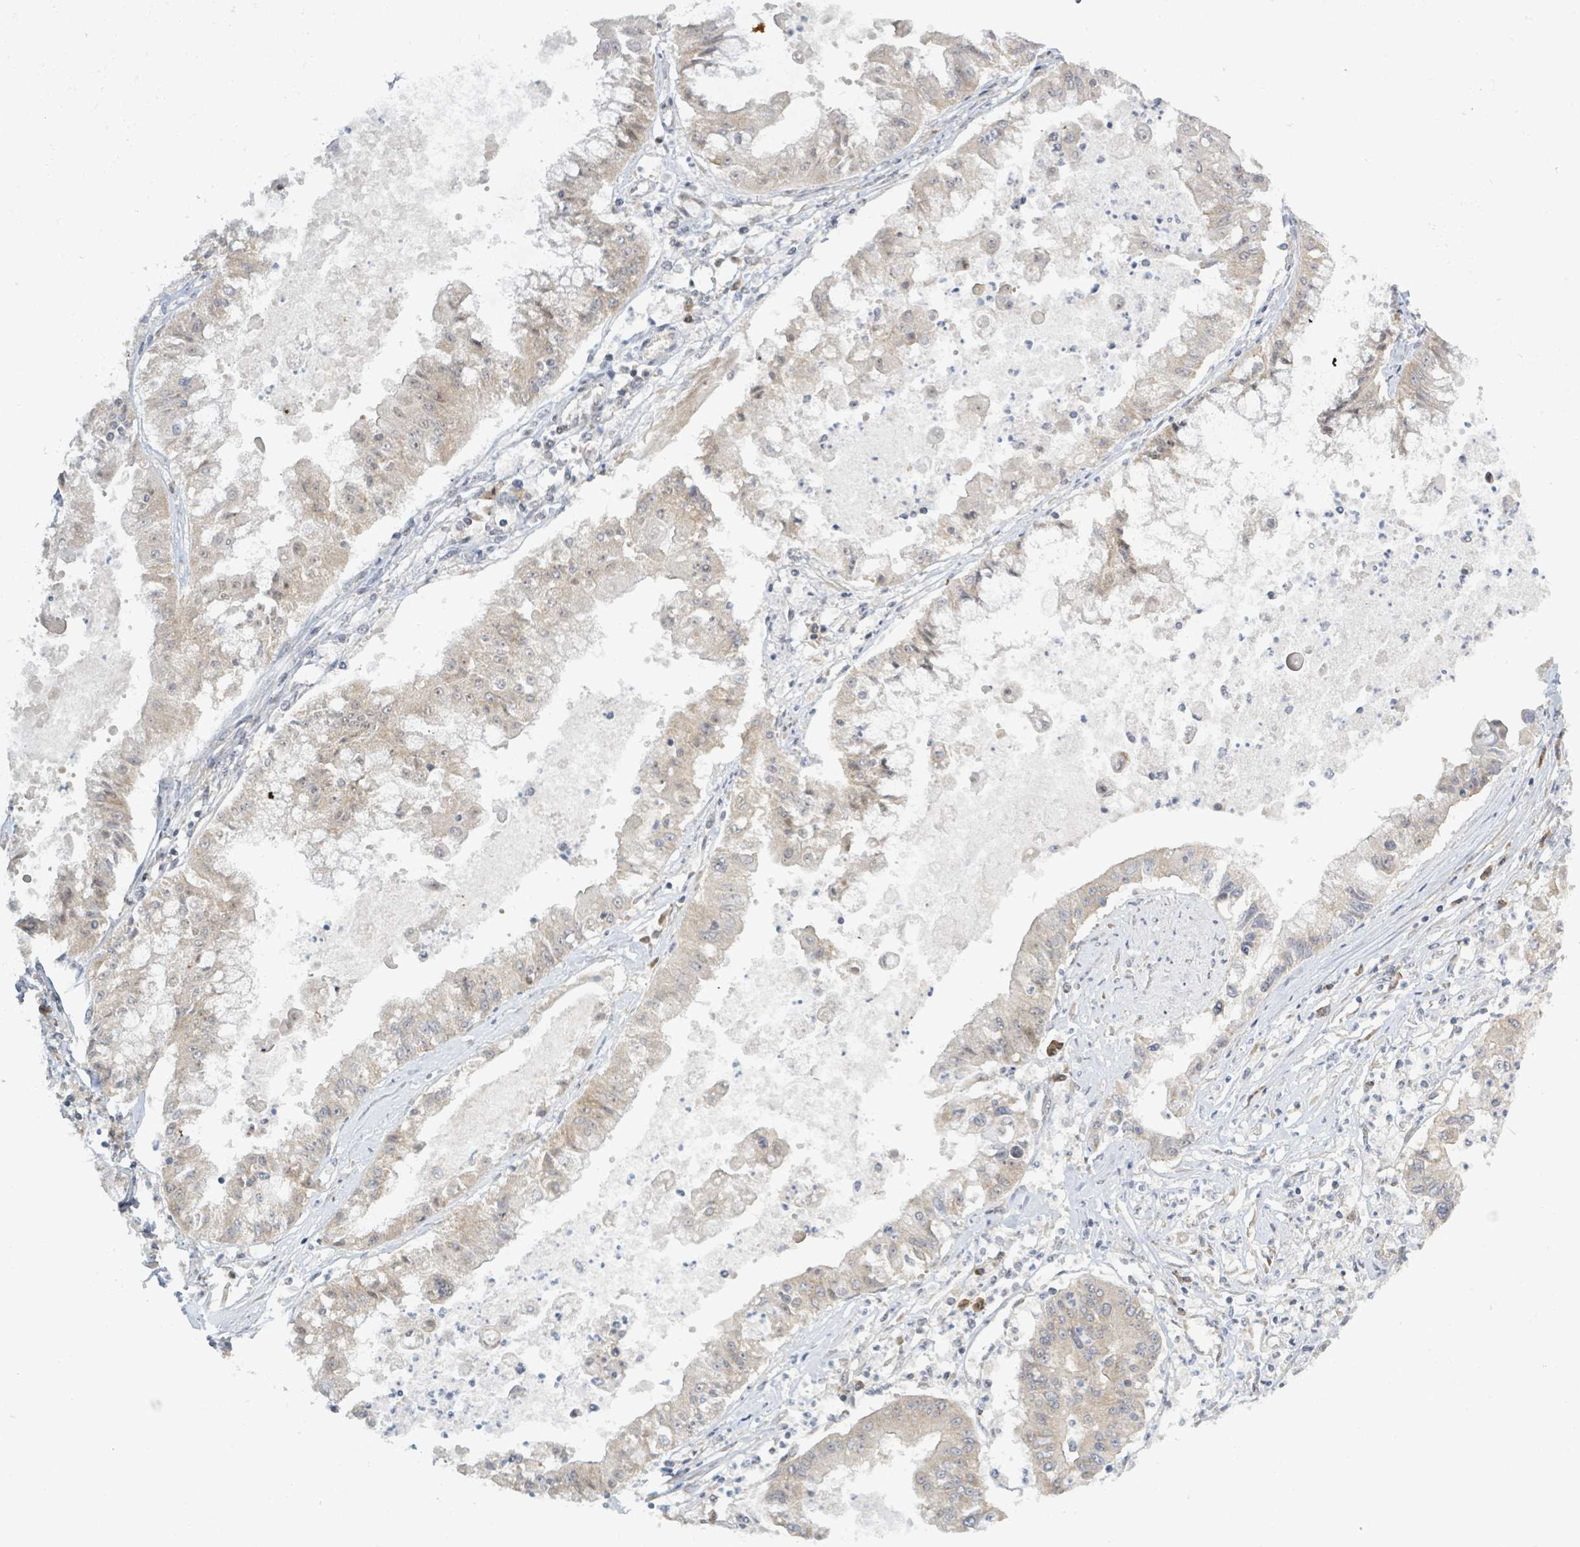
{"staining": {"intensity": "weak", "quantity": "25%-75%", "location": "cytoplasmic/membranous"}, "tissue": "ovarian cancer", "cell_type": "Tumor cells", "image_type": "cancer", "snomed": [{"axis": "morphology", "description": "Cystadenocarcinoma, mucinous, NOS"}, {"axis": "topography", "description": "Ovary"}], "caption": "Human ovarian mucinous cystadenocarcinoma stained for a protein (brown) demonstrates weak cytoplasmic/membranous positive staining in about 25%-75% of tumor cells.", "gene": "RPL32", "patient": {"sex": "female", "age": 70}}